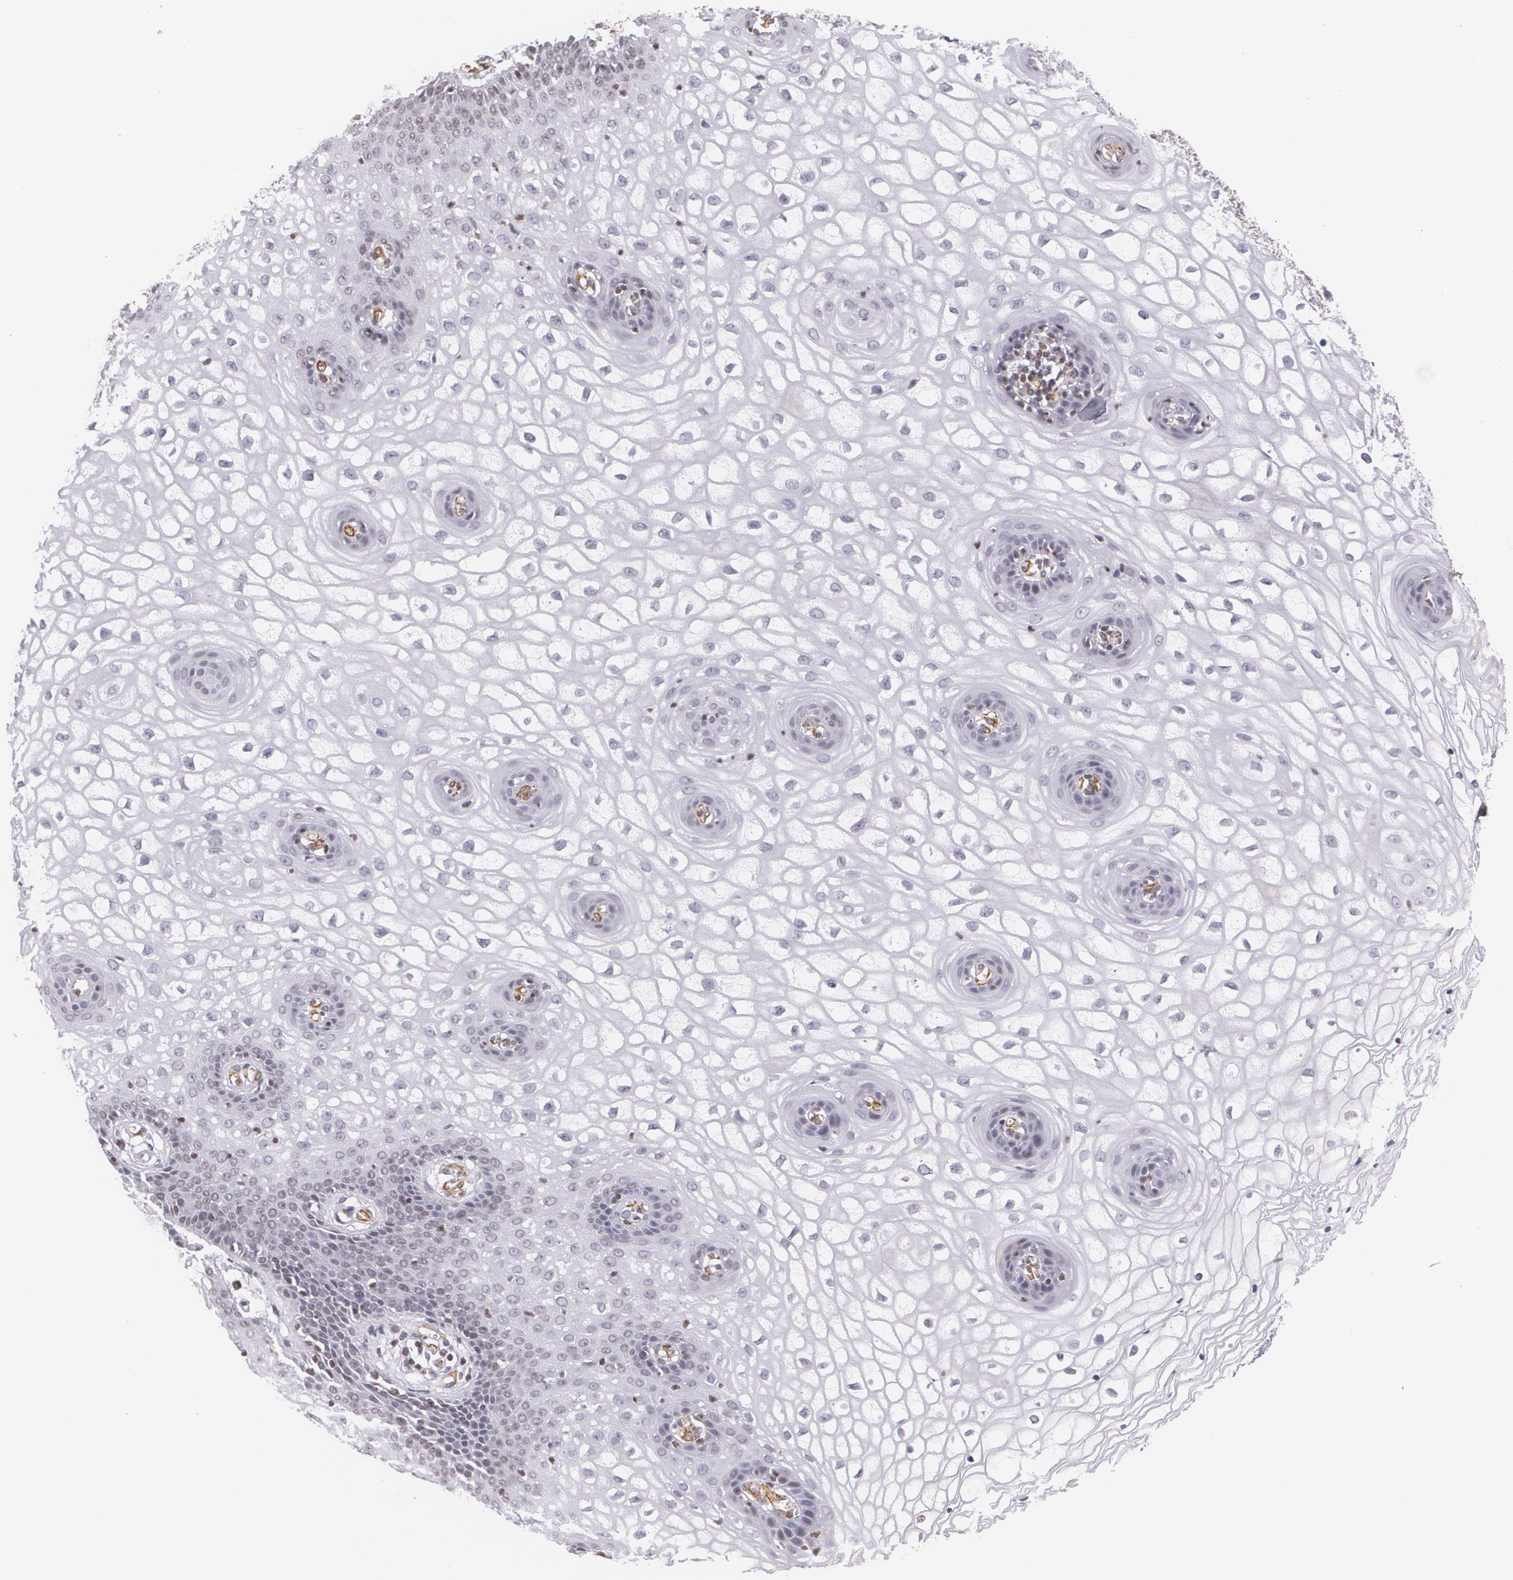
{"staining": {"intensity": "moderate", "quantity": "<25%", "location": "nuclear"}, "tissue": "vagina", "cell_type": "Squamous epithelial cells", "image_type": "normal", "snomed": [{"axis": "morphology", "description": "Normal tissue, NOS"}, {"axis": "topography", "description": "Vagina"}], "caption": "Normal vagina demonstrates moderate nuclear staining in approximately <25% of squamous epithelial cells, visualized by immunohistochemistry.", "gene": "VAMP1", "patient": {"sex": "female", "age": 34}}